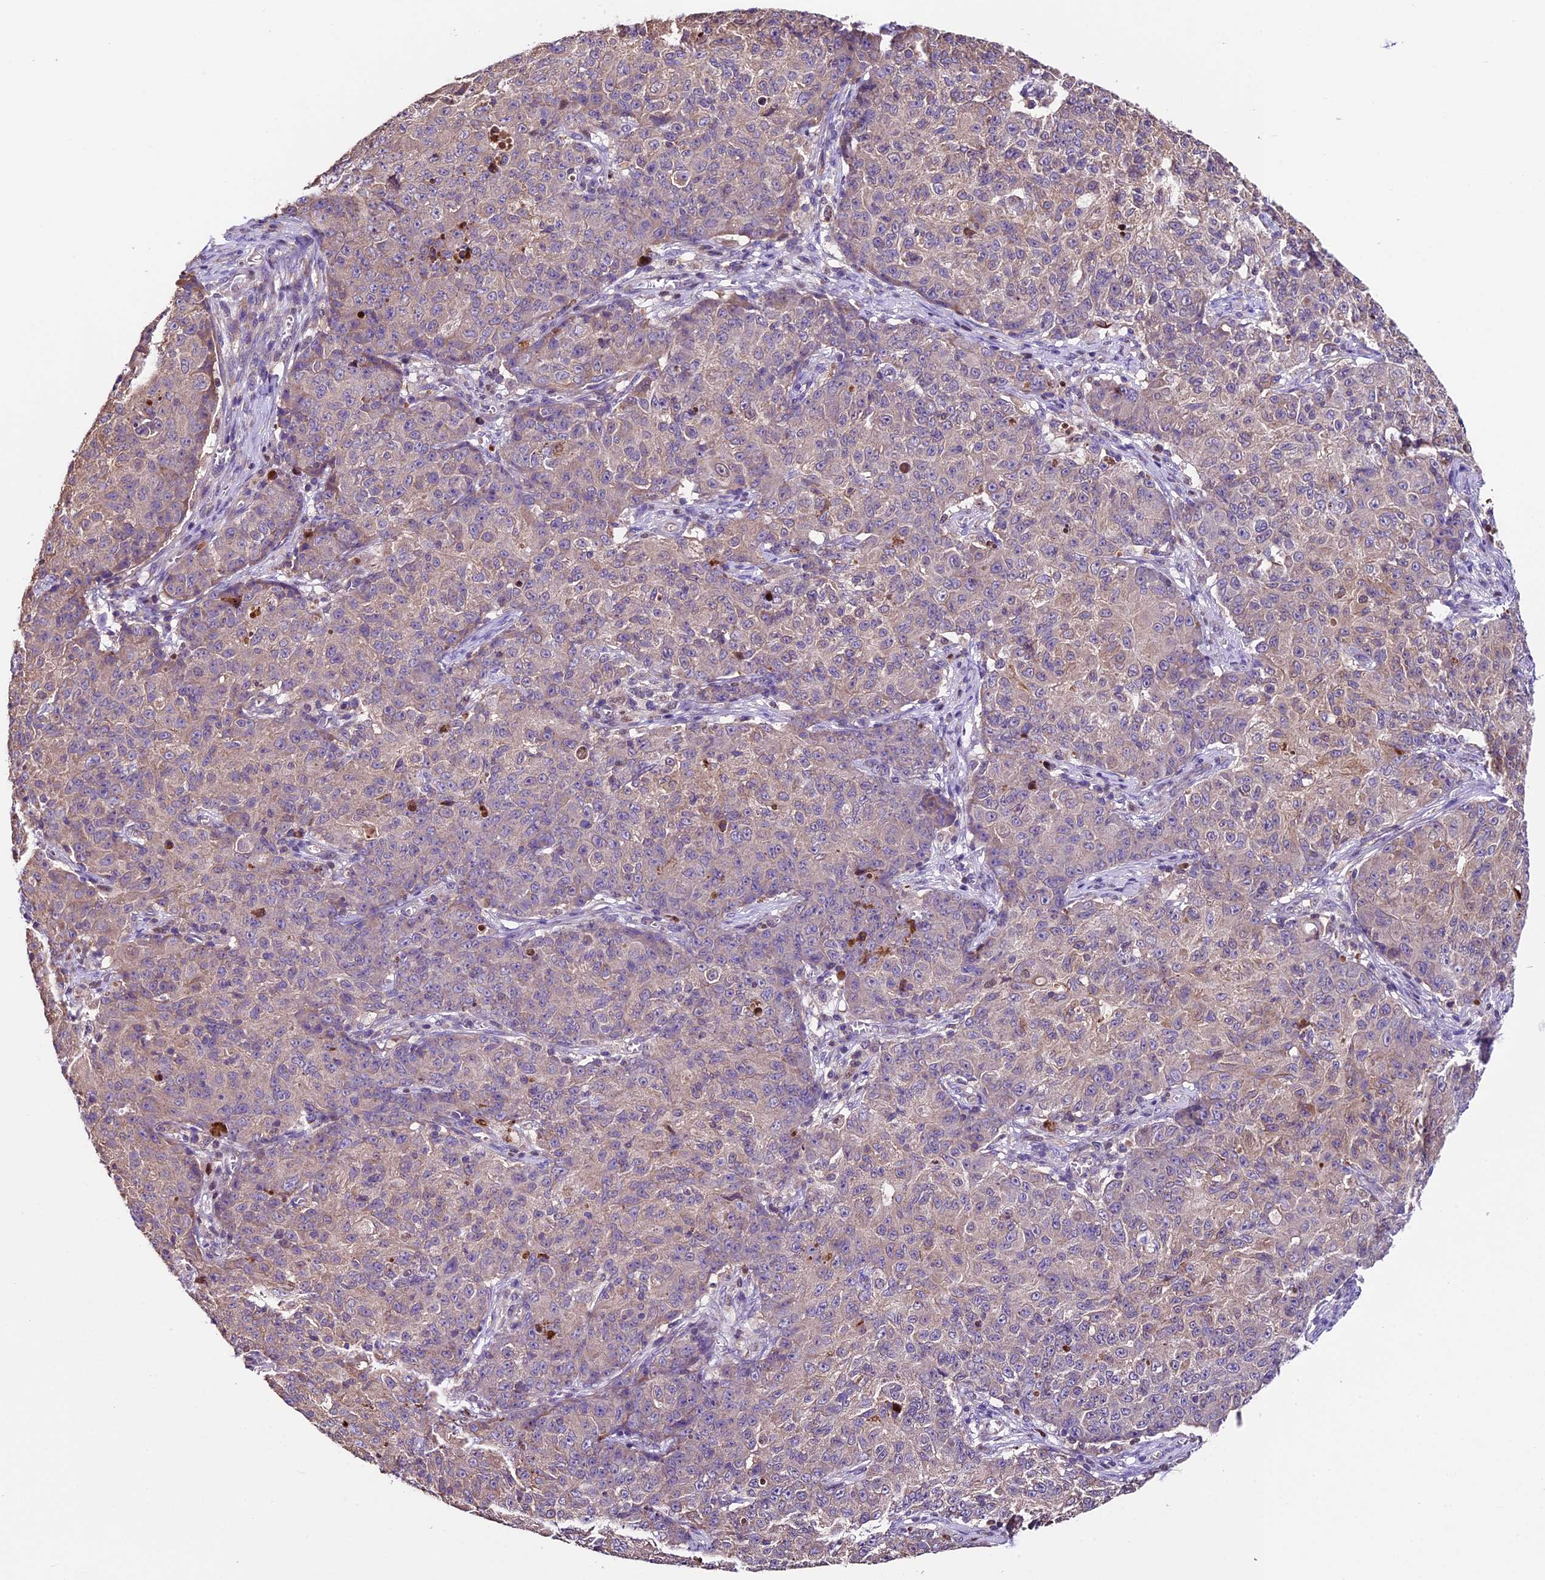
{"staining": {"intensity": "negative", "quantity": "none", "location": "none"}, "tissue": "ovarian cancer", "cell_type": "Tumor cells", "image_type": "cancer", "snomed": [{"axis": "morphology", "description": "Carcinoma, endometroid"}, {"axis": "topography", "description": "Ovary"}], "caption": "There is no significant expression in tumor cells of ovarian cancer.", "gene": "SBNO2", "patient": {"sex": "female", "age": 42}}